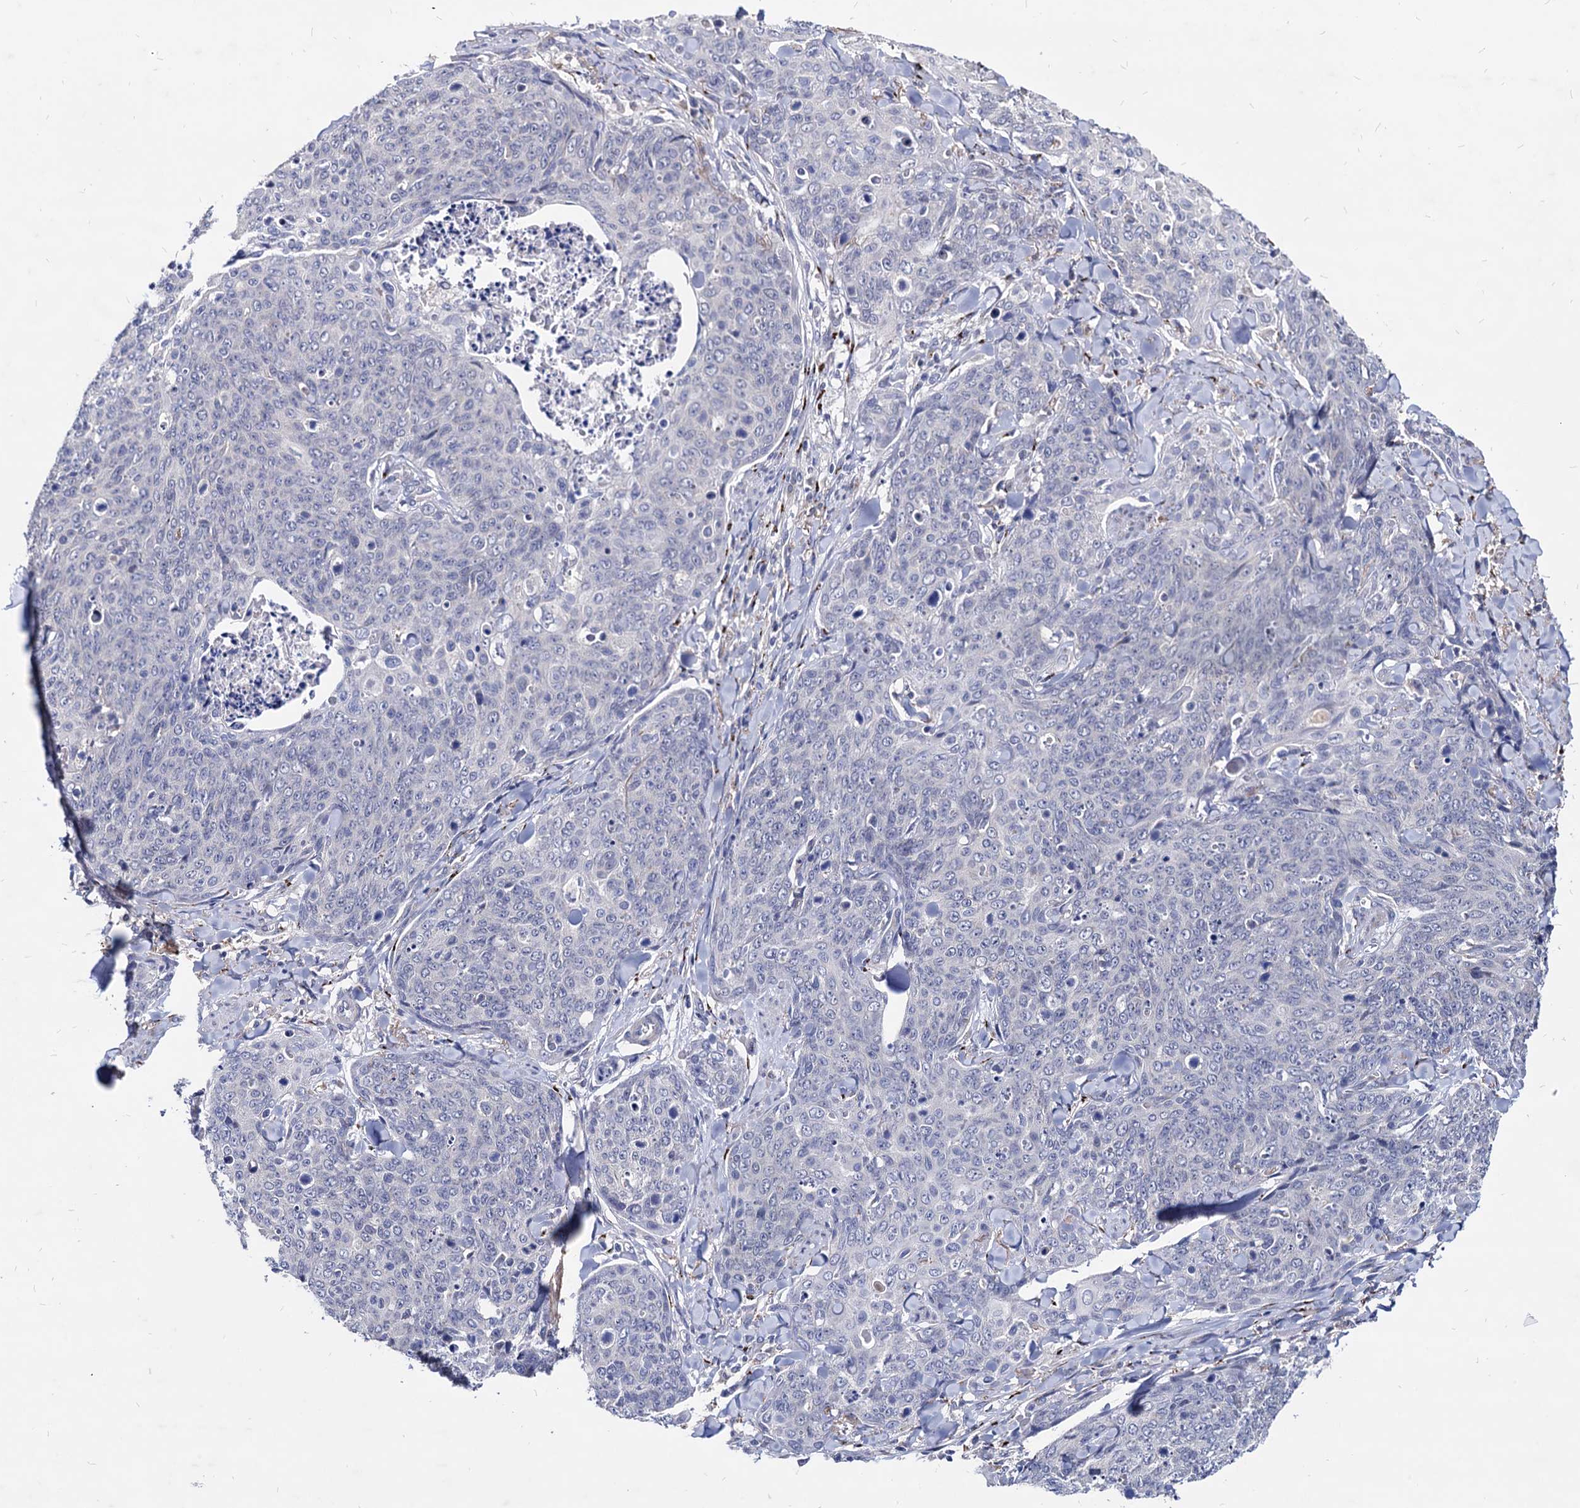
{"staining": {"intensity": "negative", "quantity": "none", "location": "none"}, "tissue": "skin cancer", "cell_type": "Tumor cells", "image_type": "cancer", "snomed": [{"axis": "morphology", "description": "Squamous cell carcinoma, NOS"}, {"axis": "topography", "description": "Skin"}, {"axis": "topography", "description": "Vulva"}], "caption": "Protein analysis of skin cancer (squamous cell carcinoma) displays no significant staining in tumor cells. (DAB immunohistochemistry with hematoxylin counter stain).", "gene": "ESD", "patient": {"sex": "female", "age": 85}}